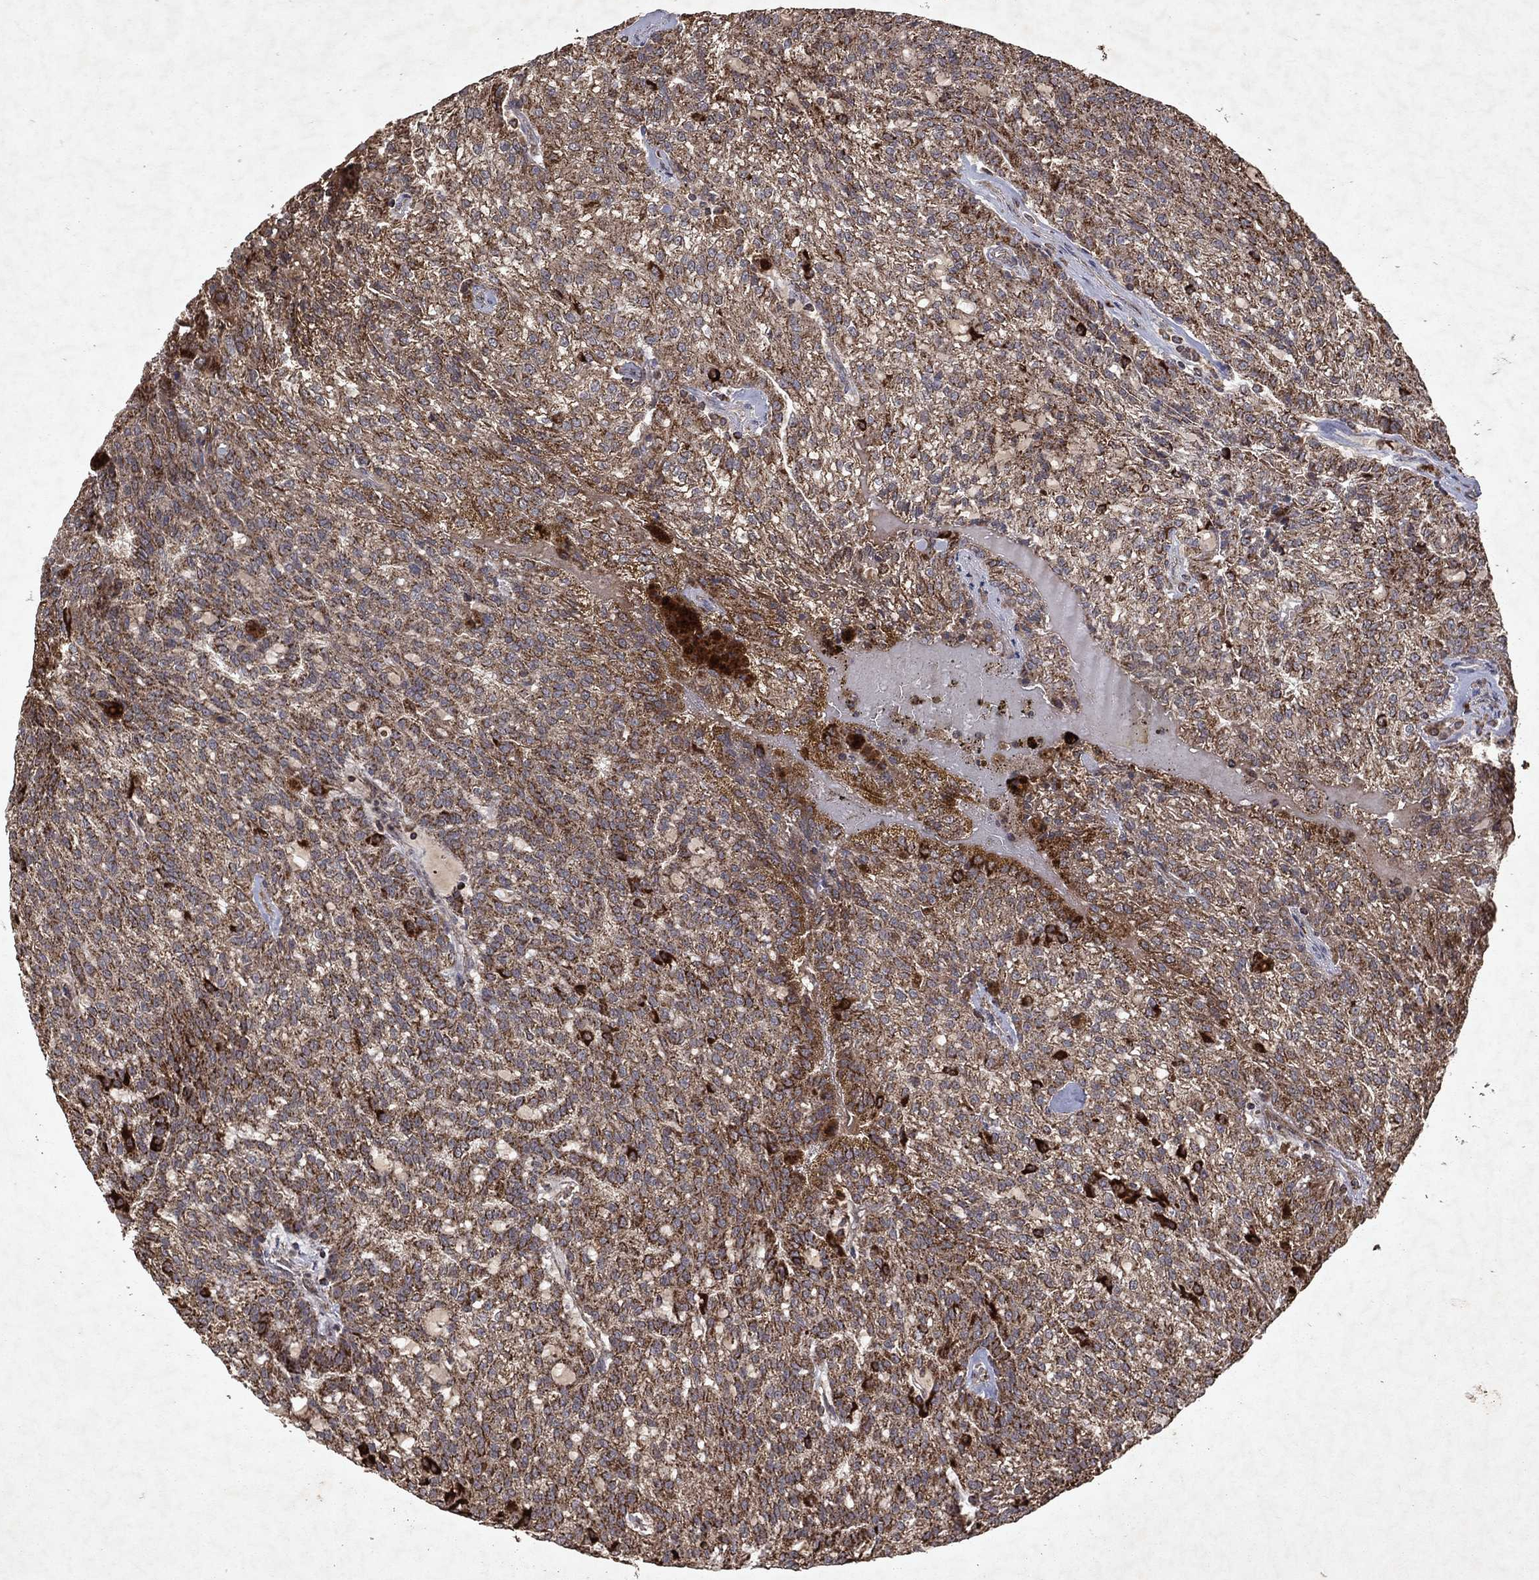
{"staining": {"intensity": "moderate", "quantity": ">75%", "location": "cytoplasmic/membranous"}, "tissue": "renal cancer", "cell_type": "Tumor cells", "image_type": "cancer", "snomed": [{"axis": "morphology", "description": "Adenocarcinoma, NOS"}, {"axis": "topography", "description": "Kidney"}], "caption": "The photomicrograph displays staining of renal cancer, revealing moderate cytoplasmic/membranous protein expression (brown color) within tumor cells.", "gene": "PYROXD2", "patient": {"sex": "male", "age": 63}}